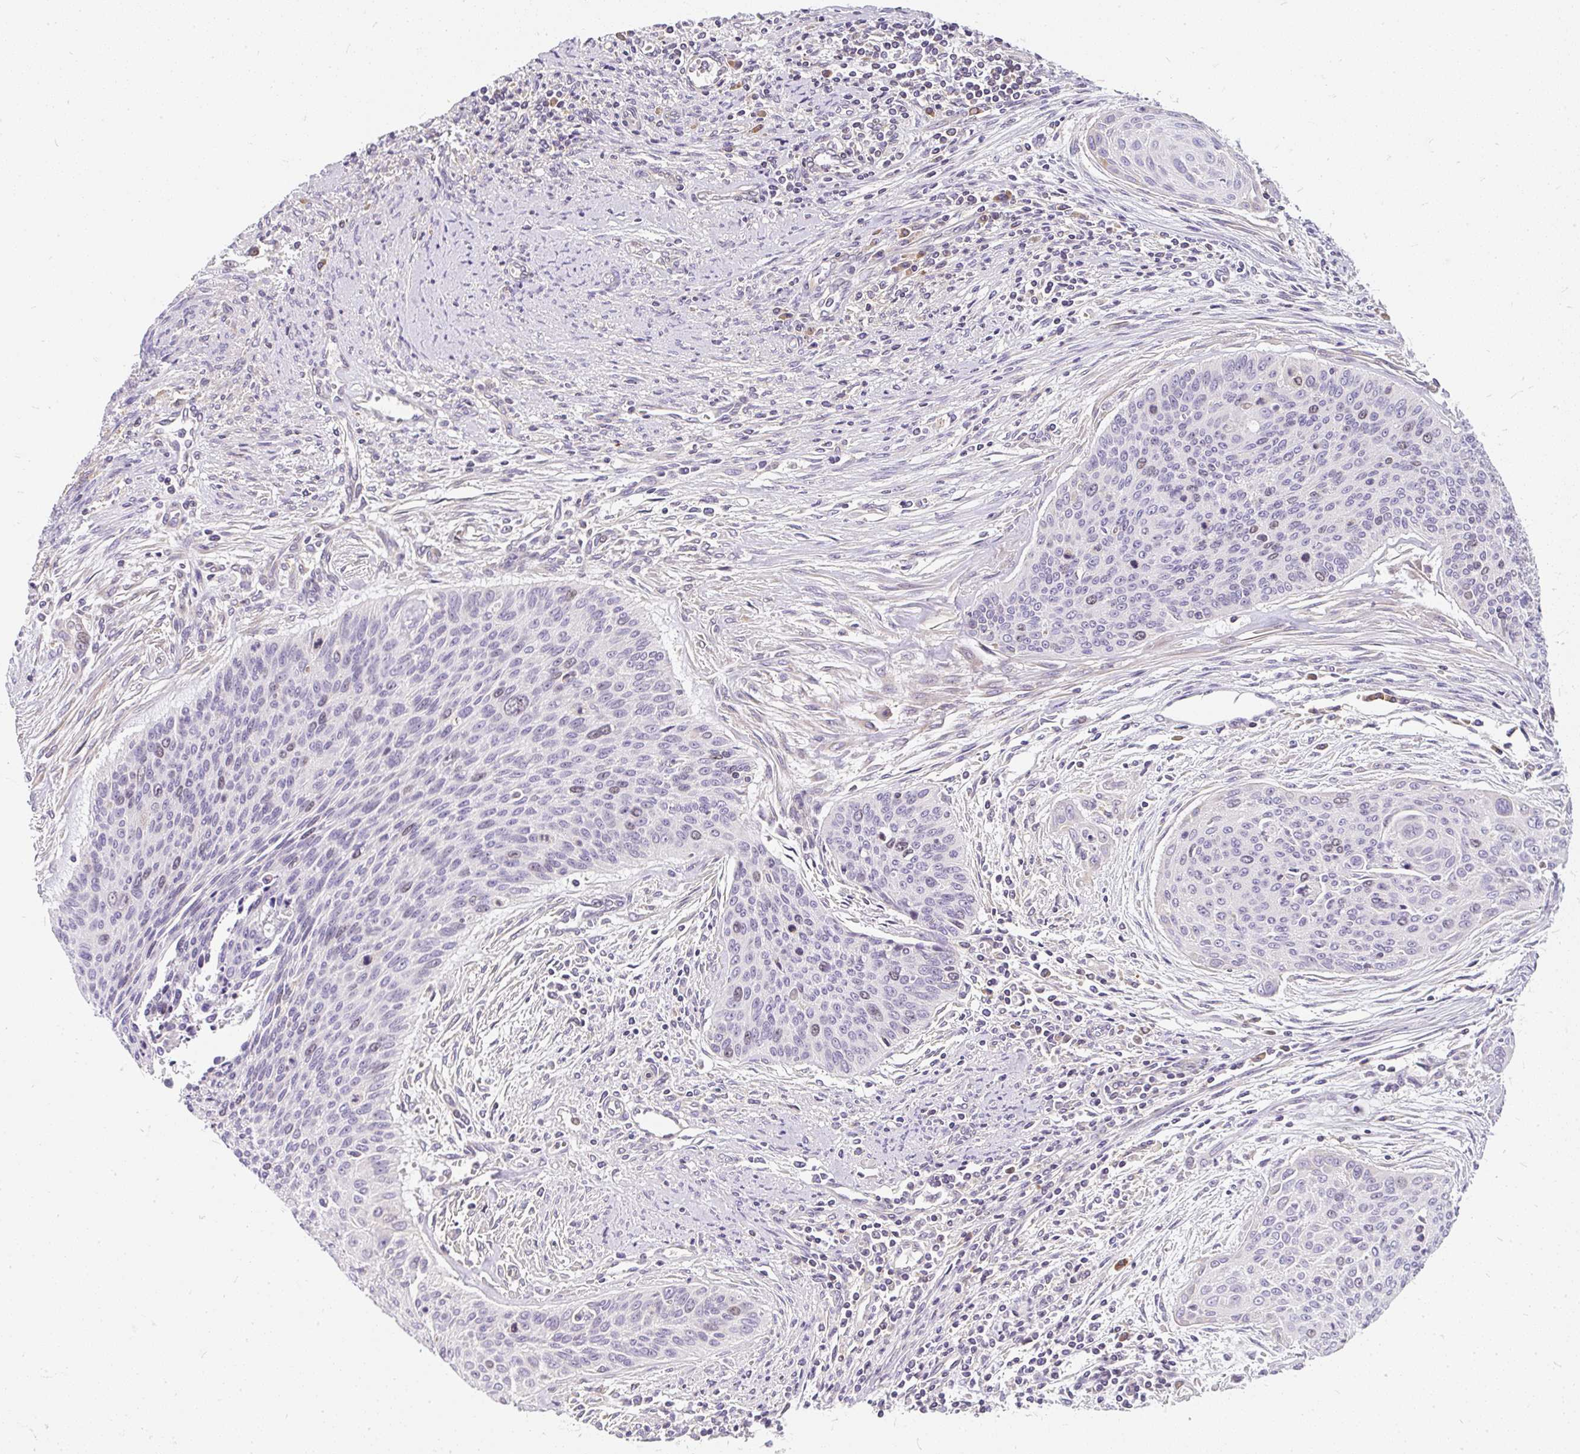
{"staining": {"intensity": "weak", "quantity": "<25%", "location": "nuclear"}, "tissue": "cervical cancer", "cell_type": "Tumor cells", "image_type": "cancer", "snomed": [{"axis": "morphology", "description": "Squamous cell carcinoma, NOS"}, {"axis": "topography", "description": "Cervix"}], "caption": "Human cervical cancer (squamous cell carcinoma) stained for a protein using immunohistochemistry shows no positivity in tumor cells.", "gene": "CYP20A1", "patient": {"sex": "female", "age": 55}}